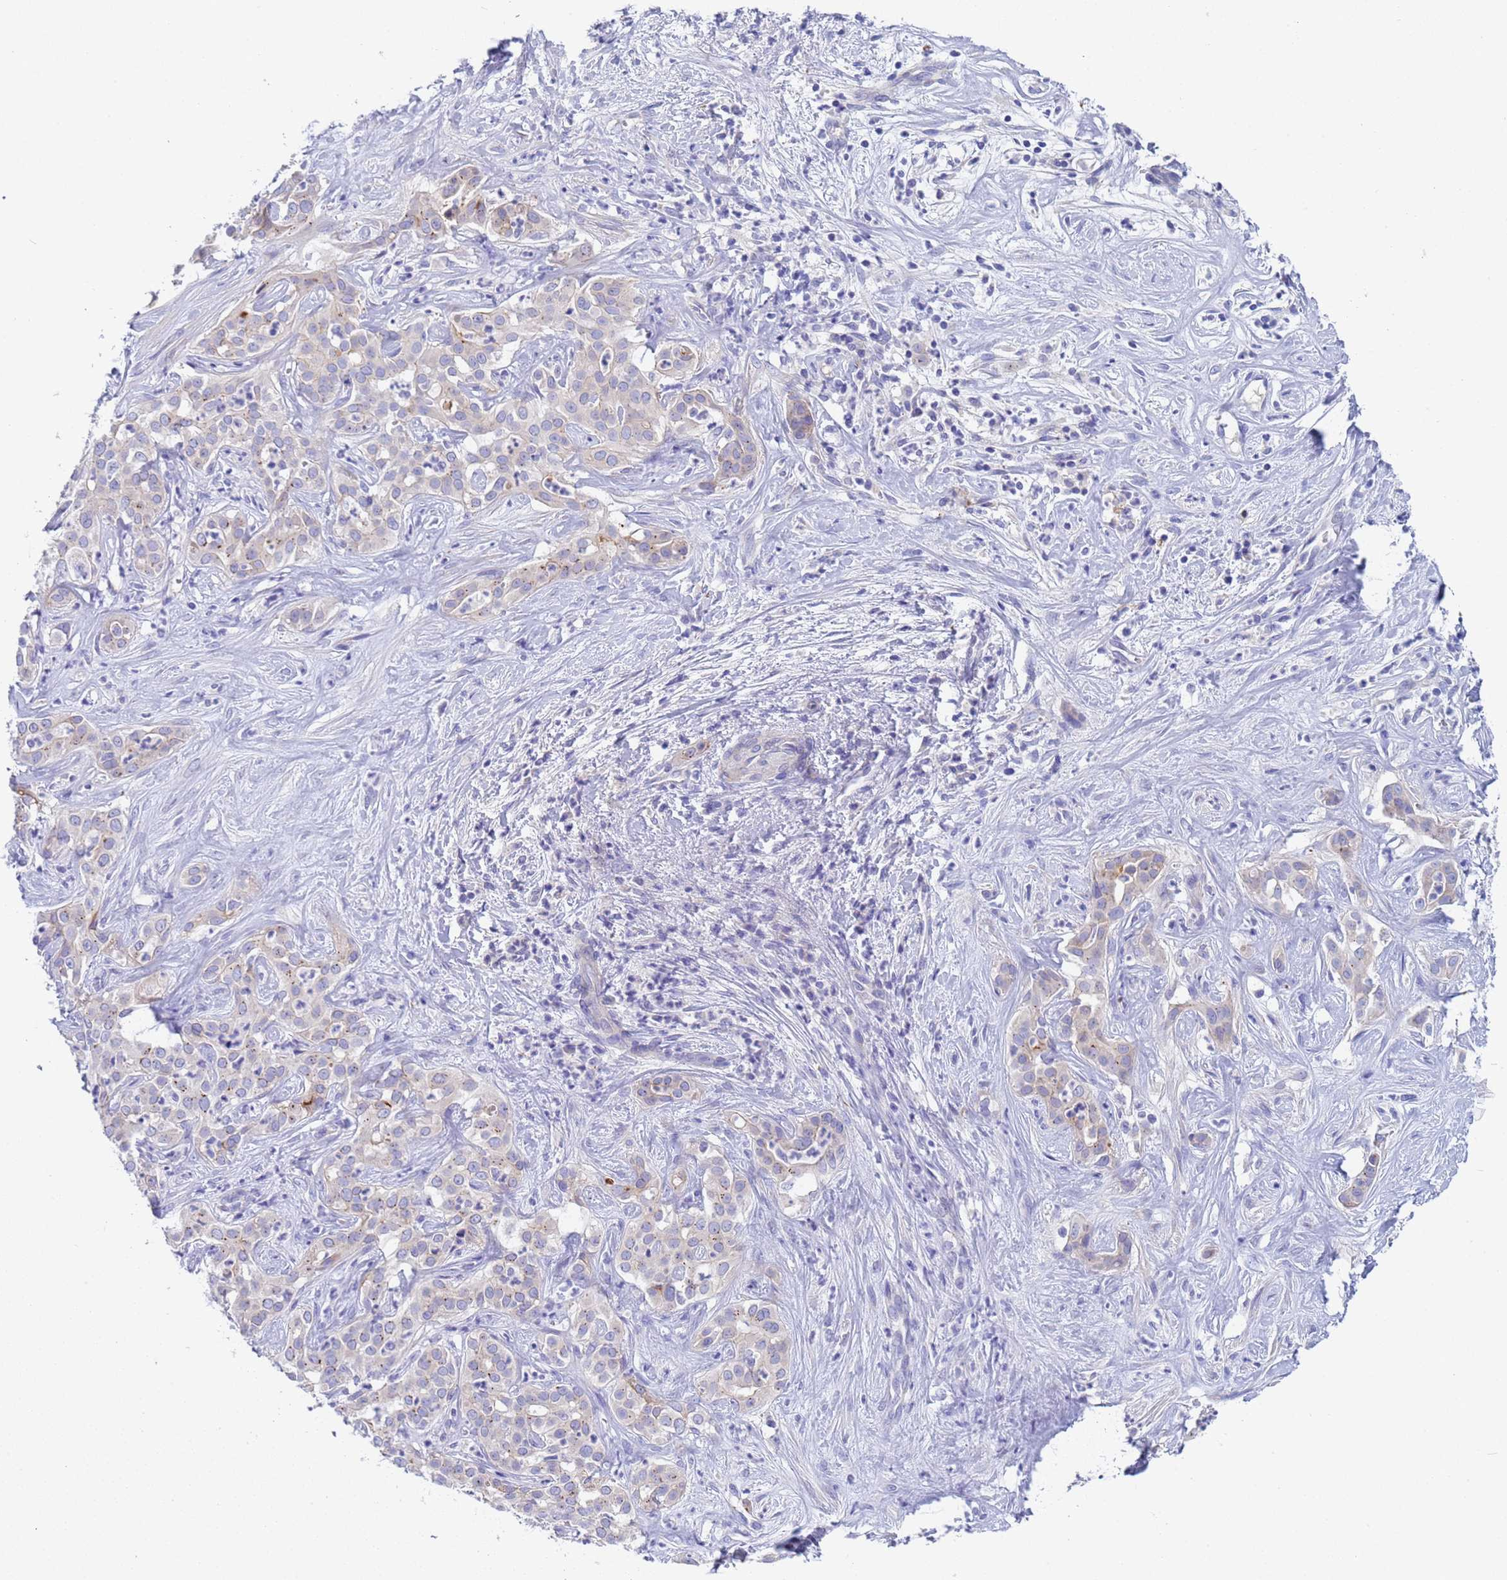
{"staining": {"intensity": "negative", "quantity": "none", "location": "none"}, "tissue": "liver cancer", "cell_type": "Tumor cells", "image_type": "cancer", "snomed": [{"axis": "morphology", "description": "Cholangiocarcinoma"}, {"axis": "topography", "description": "Liver"}], "caption": "IHC of liver cancer (cholangiocarcinoma) displays no expression in tumor cells.", "gene": "C4orf46", "patient": {"sex": "male", "age": 67}}